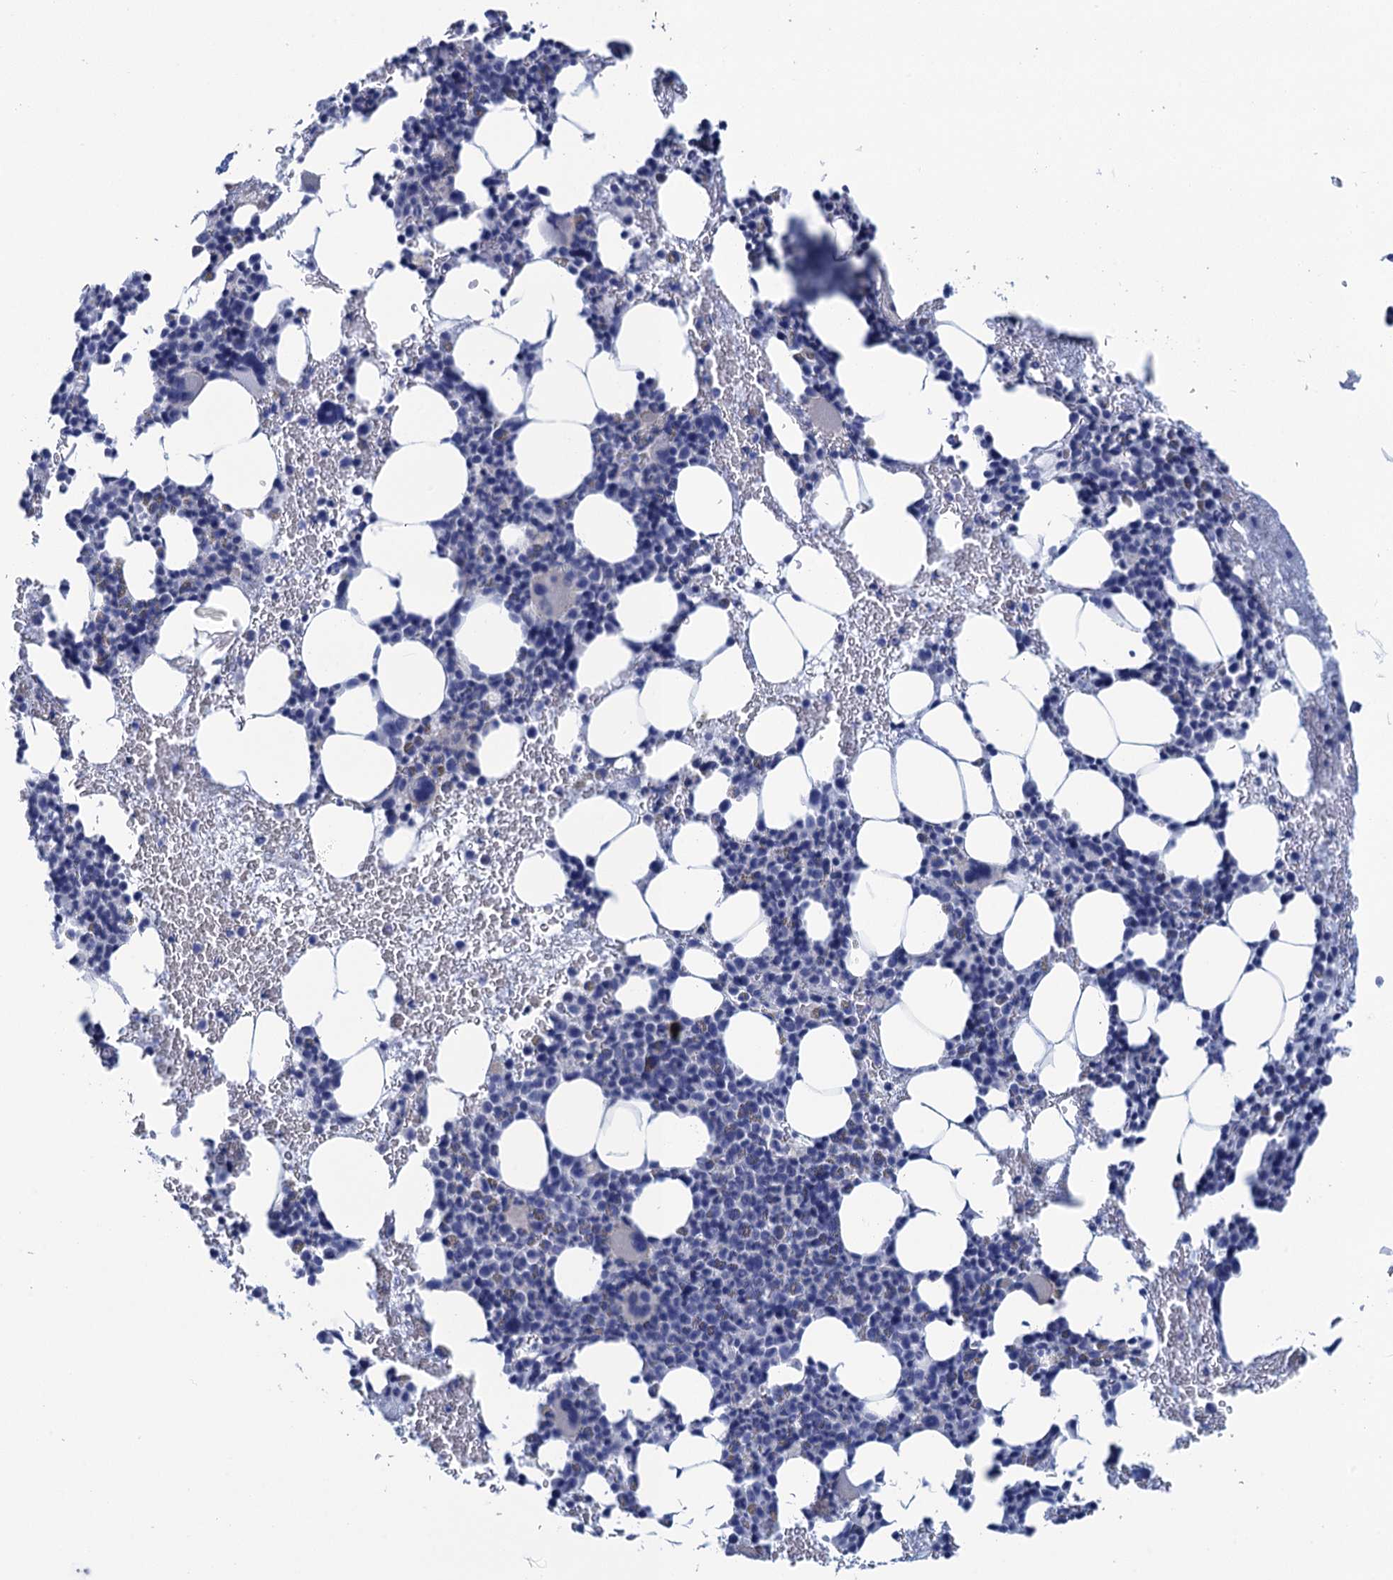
{"staining": {"intensity": "negative", "quantity": "none", "location": "none"}, "tissue": "bone marrow", "cell_type": "Hematopoietic cells", "image_type": "normal", "snomed": [{"axis": "morphology", "description": "Normal tissue, NOS"}, {"axis": "topography", "description": "Bone marrow"}], "caption": "Human bone marrow stained for a protein using immunohistochemistry (IHC) reveals no positivity in hematopoietic cells.", "gene": "CALML5", "patient": {"sex": "female", "age": 37}}